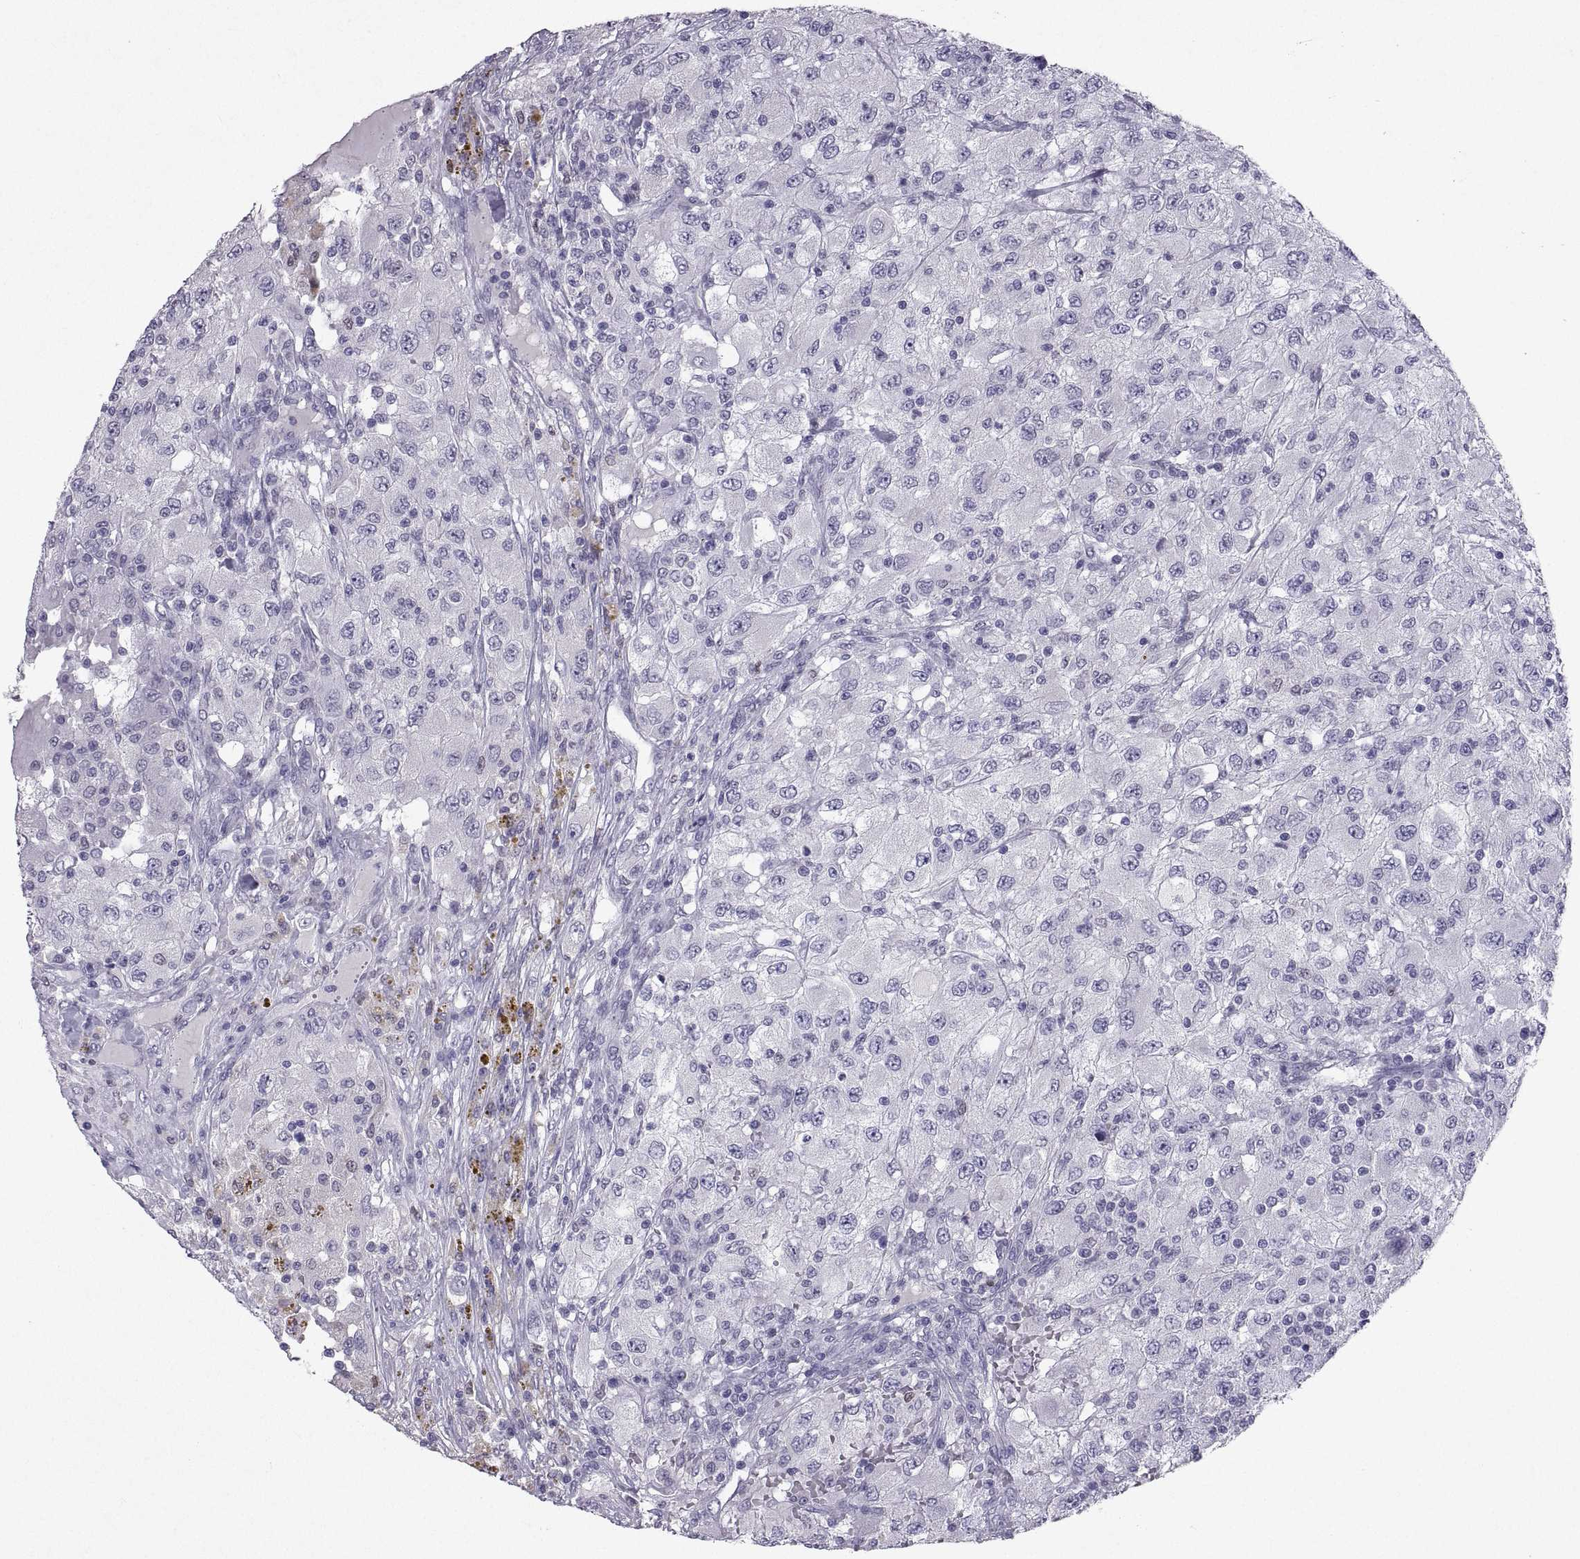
{"staining": {"intensity": "negative", "quantity": "none", "location": "none"}, "tissue": "renal cancer", "cell_type": "Tumor cells", "image_type": "cancer", "snomed": [{"axis": "morphology", "description": "Adenocarcinoma, NOS"}, {"axis": "topography", "description": "Kidney"}], "caption": "Tumor cells are negative for protein expression in human adenocarcinoma (renal).", "gene": "SOX21", "patient": {"sex": "female", "age": 67}}